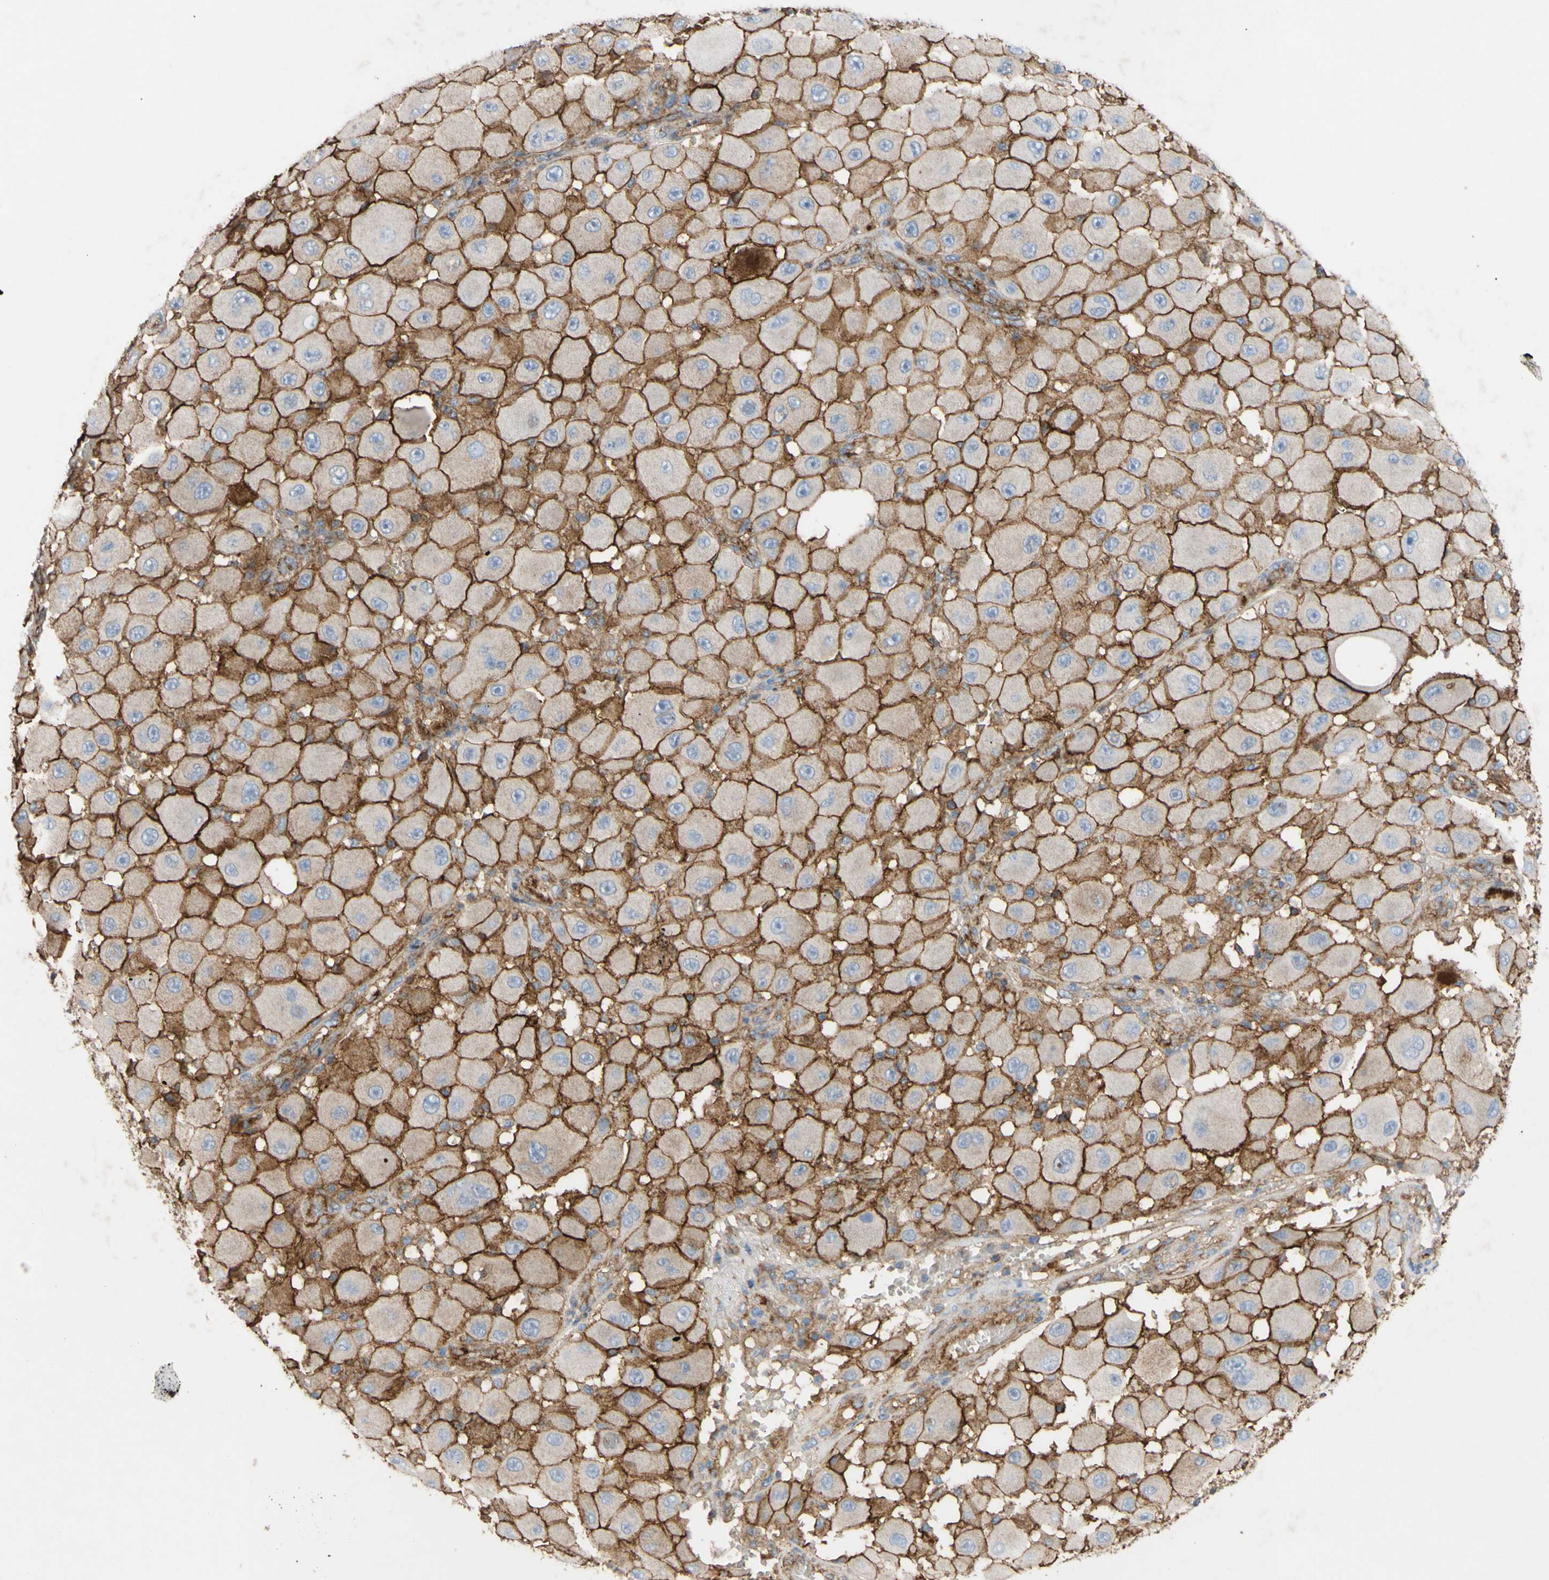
{"staining": {"intensity": "strong", "quantity": ">75%", "location": "cytoplasmic/membranous"}, "tissue": "melanoma", "cell_type": "Tumor cells", "image_type": "cancer", "snomed": [{"axis": "morphology", "description": "Malignant melanoma, NOS"}, {"axis": "topography", "description": "Skin"}], "caption": "Immunohistochemistry of human malignant melanoma exhibits high levels of strong cytoplasmic/membranous staining in approximately >75% of tumor cells.", "gene": "ATP2A3", "patient": {"sex": "female", "age": 81}}